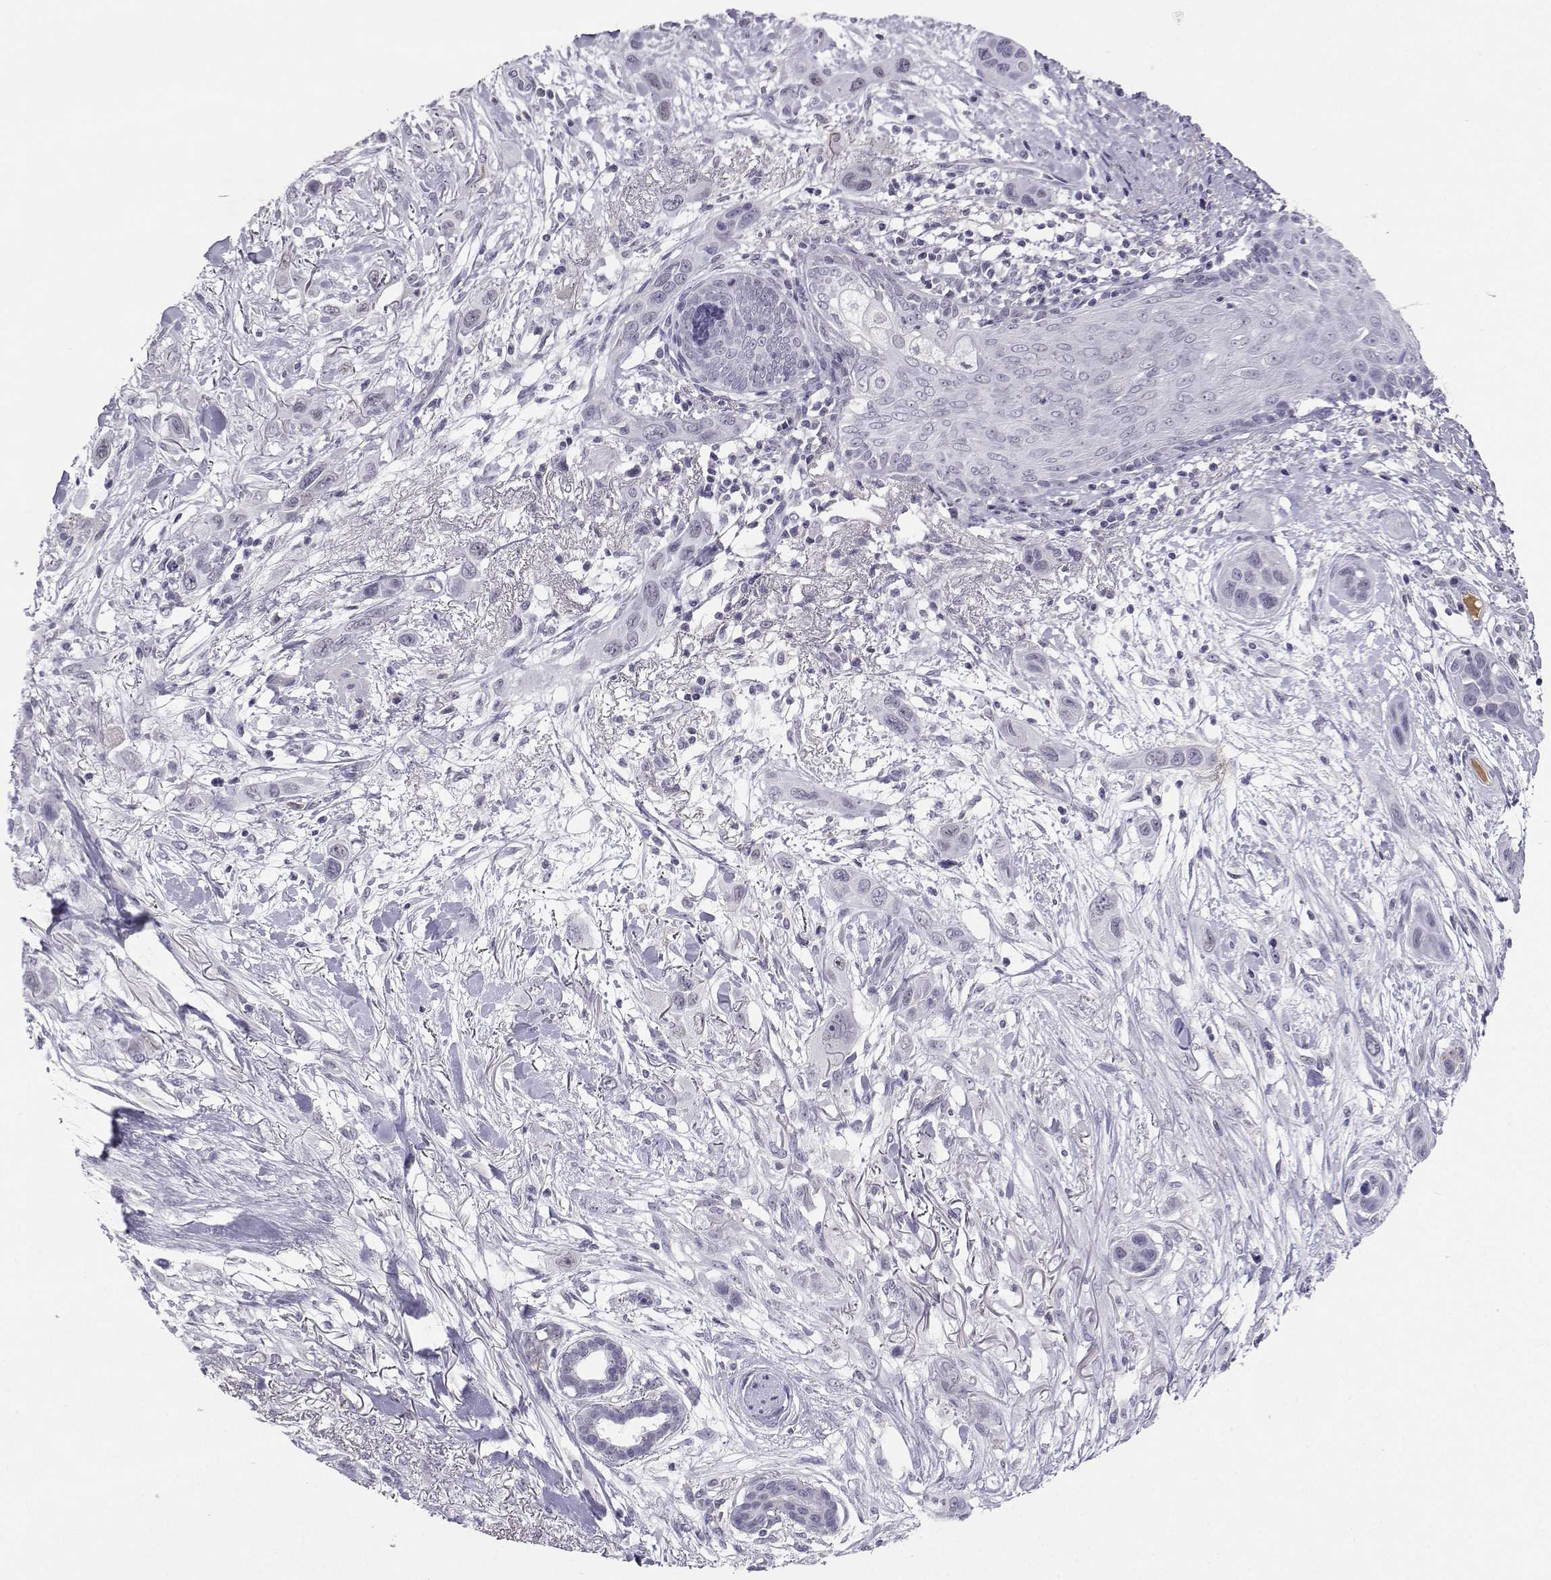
{"staining": {"intensity": "negative", "quantity": "none", "location": "none"}, "tissue": "skin cancer", "cell_type": "Tumor cells", "image_type": "cancer", "snomed": [{"axis": "morphology", "description": "Squamous cell carcinoma, NOS"}, {"axis": "topography", "description": "Skin"}], "caption": "High power microscopy photomicrograph of an immunohistochemistry image of skin cancer (squamous cell carcinoma), revealing no significant staining in tumor cells.", "gene": "LHX1", "patient": {"sex": "male", "age": 79}}